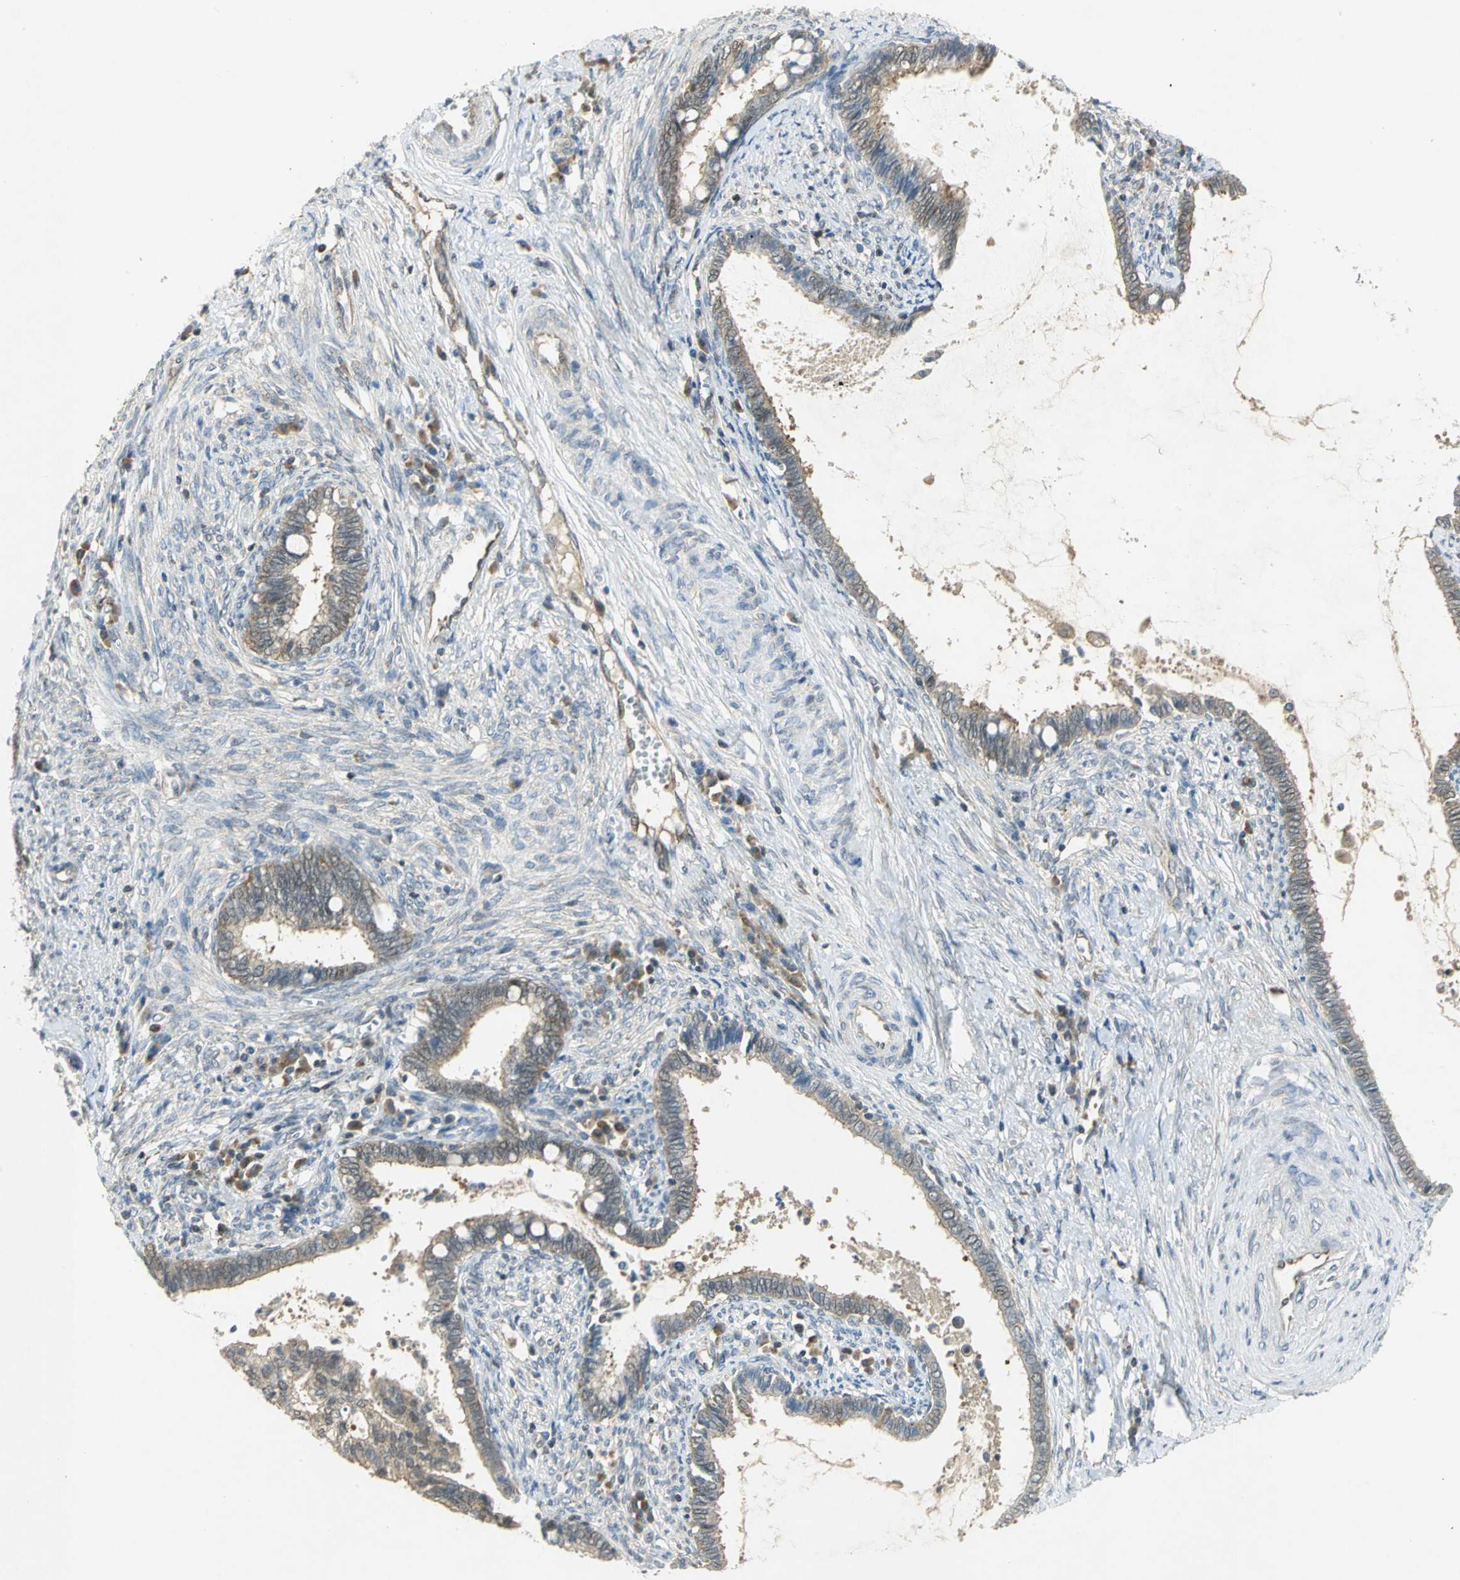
{"staining": {"intensity": "weak", "quantity": "25%-75%", "location": "cytoplasmic/membranous"}, "tissue": "cervical cancer", "cell_type": "Tumor cells", "image_type": "cancer", "snomed": [{"axis": "morphology", "description": "Adenocarcinoma, NOS"}, {"axis": "topography", "description": "Cervix"}], "caption": "Weak cytoplasmic/membranous positivity for a protein is seen in approximately 25%-75% of tumor cells of adenocarcinoma (cervical) using IHC.", "gene": "PPIA", "patient": {"sex": "female", "age": 44}}